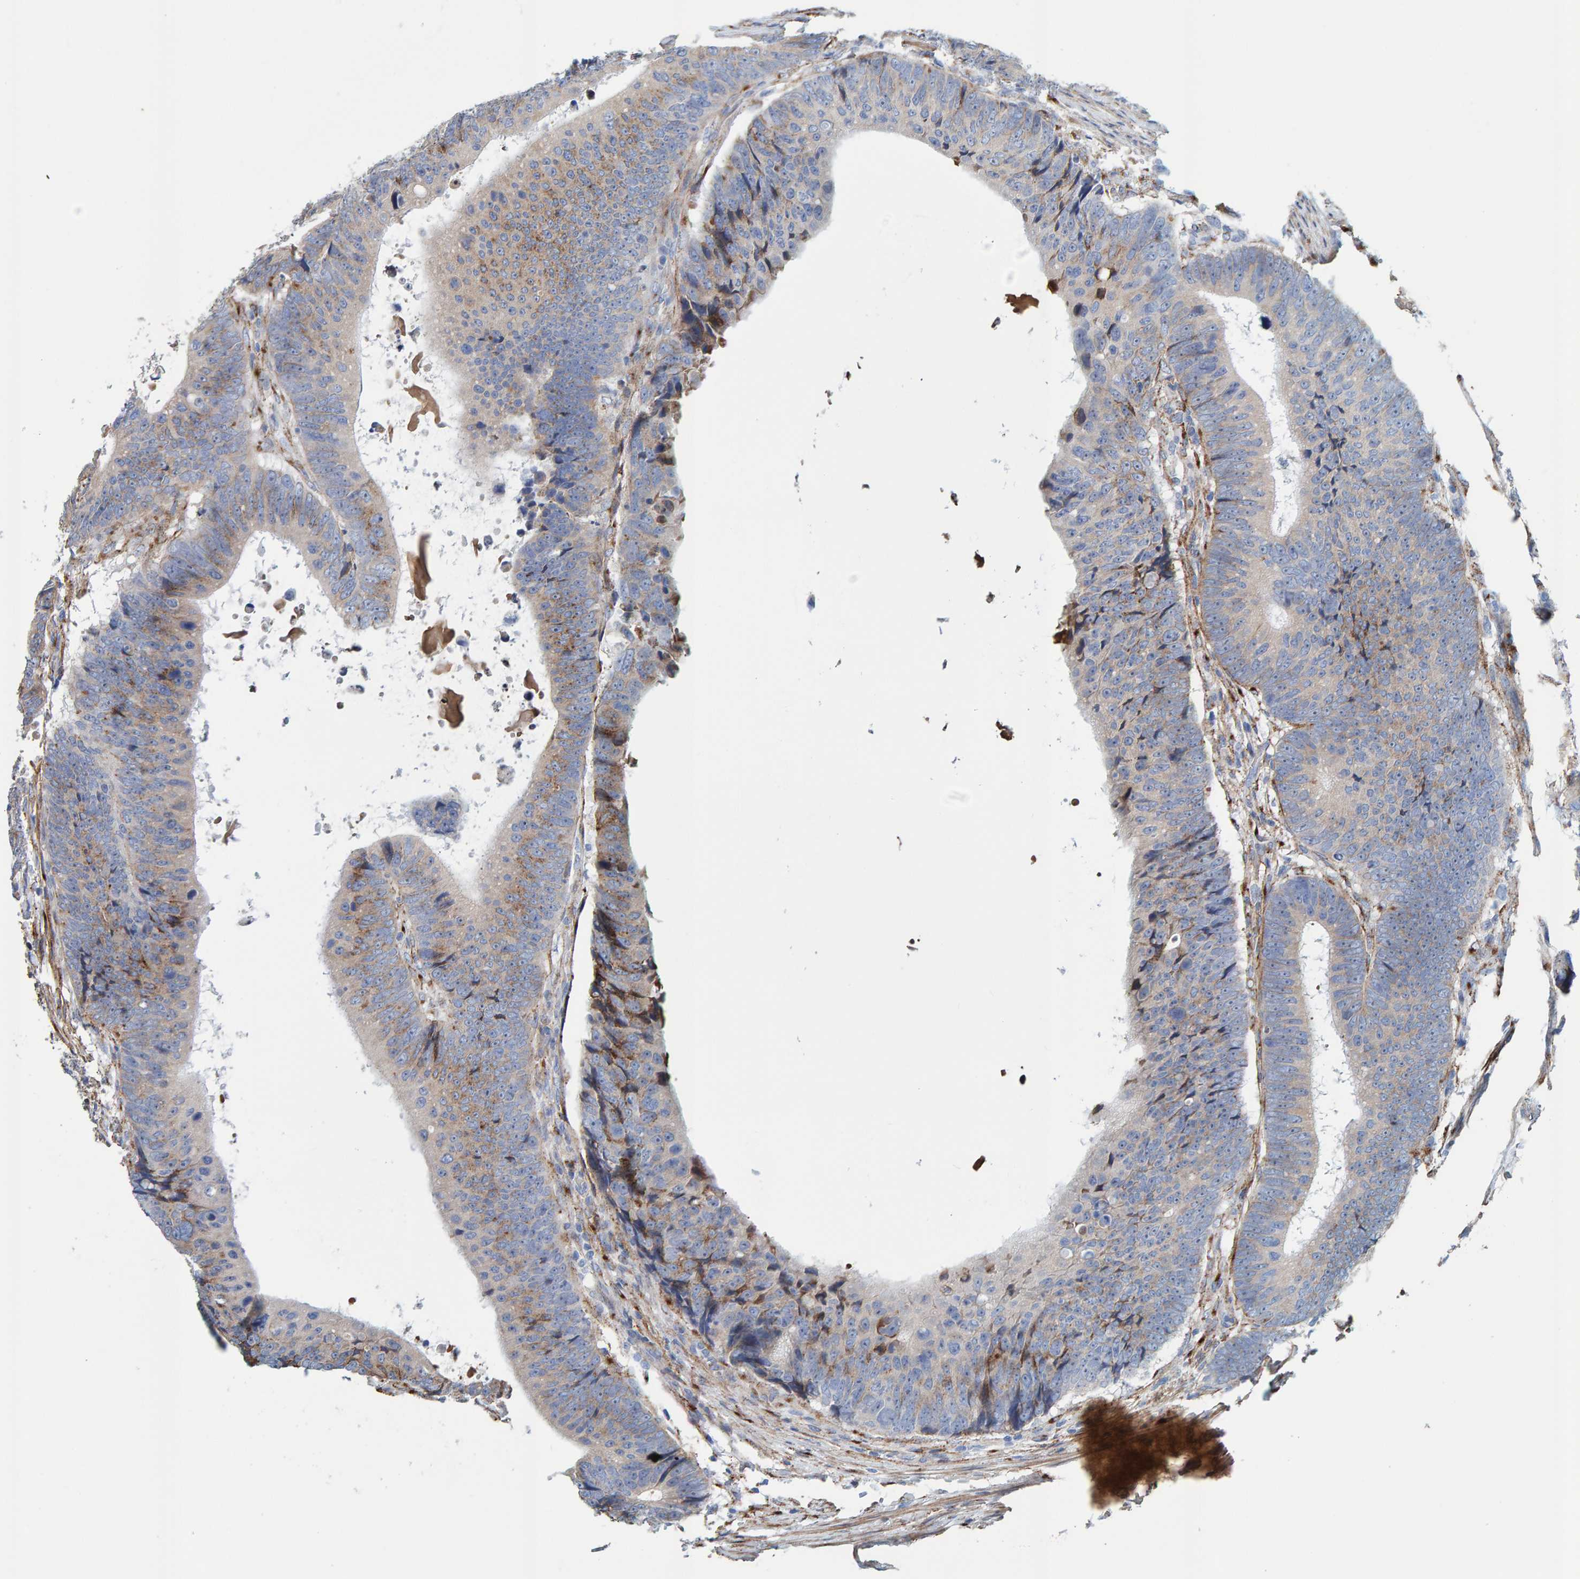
{"staining": {"intensity": "weak", "quantity": "25%-75%", "location": "cytoplasmic/membranous"}, "tissue": "colorectal cancer", "cell_type": "Tumor cells", "image_type": "cancer", "snomed": [{"axis": "morphology", "description": "Adenocarcinoma, NOS"}, {"axis": "topography", "description": "Colon"}], "caption": "Human colorectal cancer (adenocarcinoma) stained with a brown dye reveals weak cytoplasmic/membranous positive staining in approximately 25%-75% of tumor cells.", "gene": "LRP1", "patient": {"sex": "male", "age": 56}}